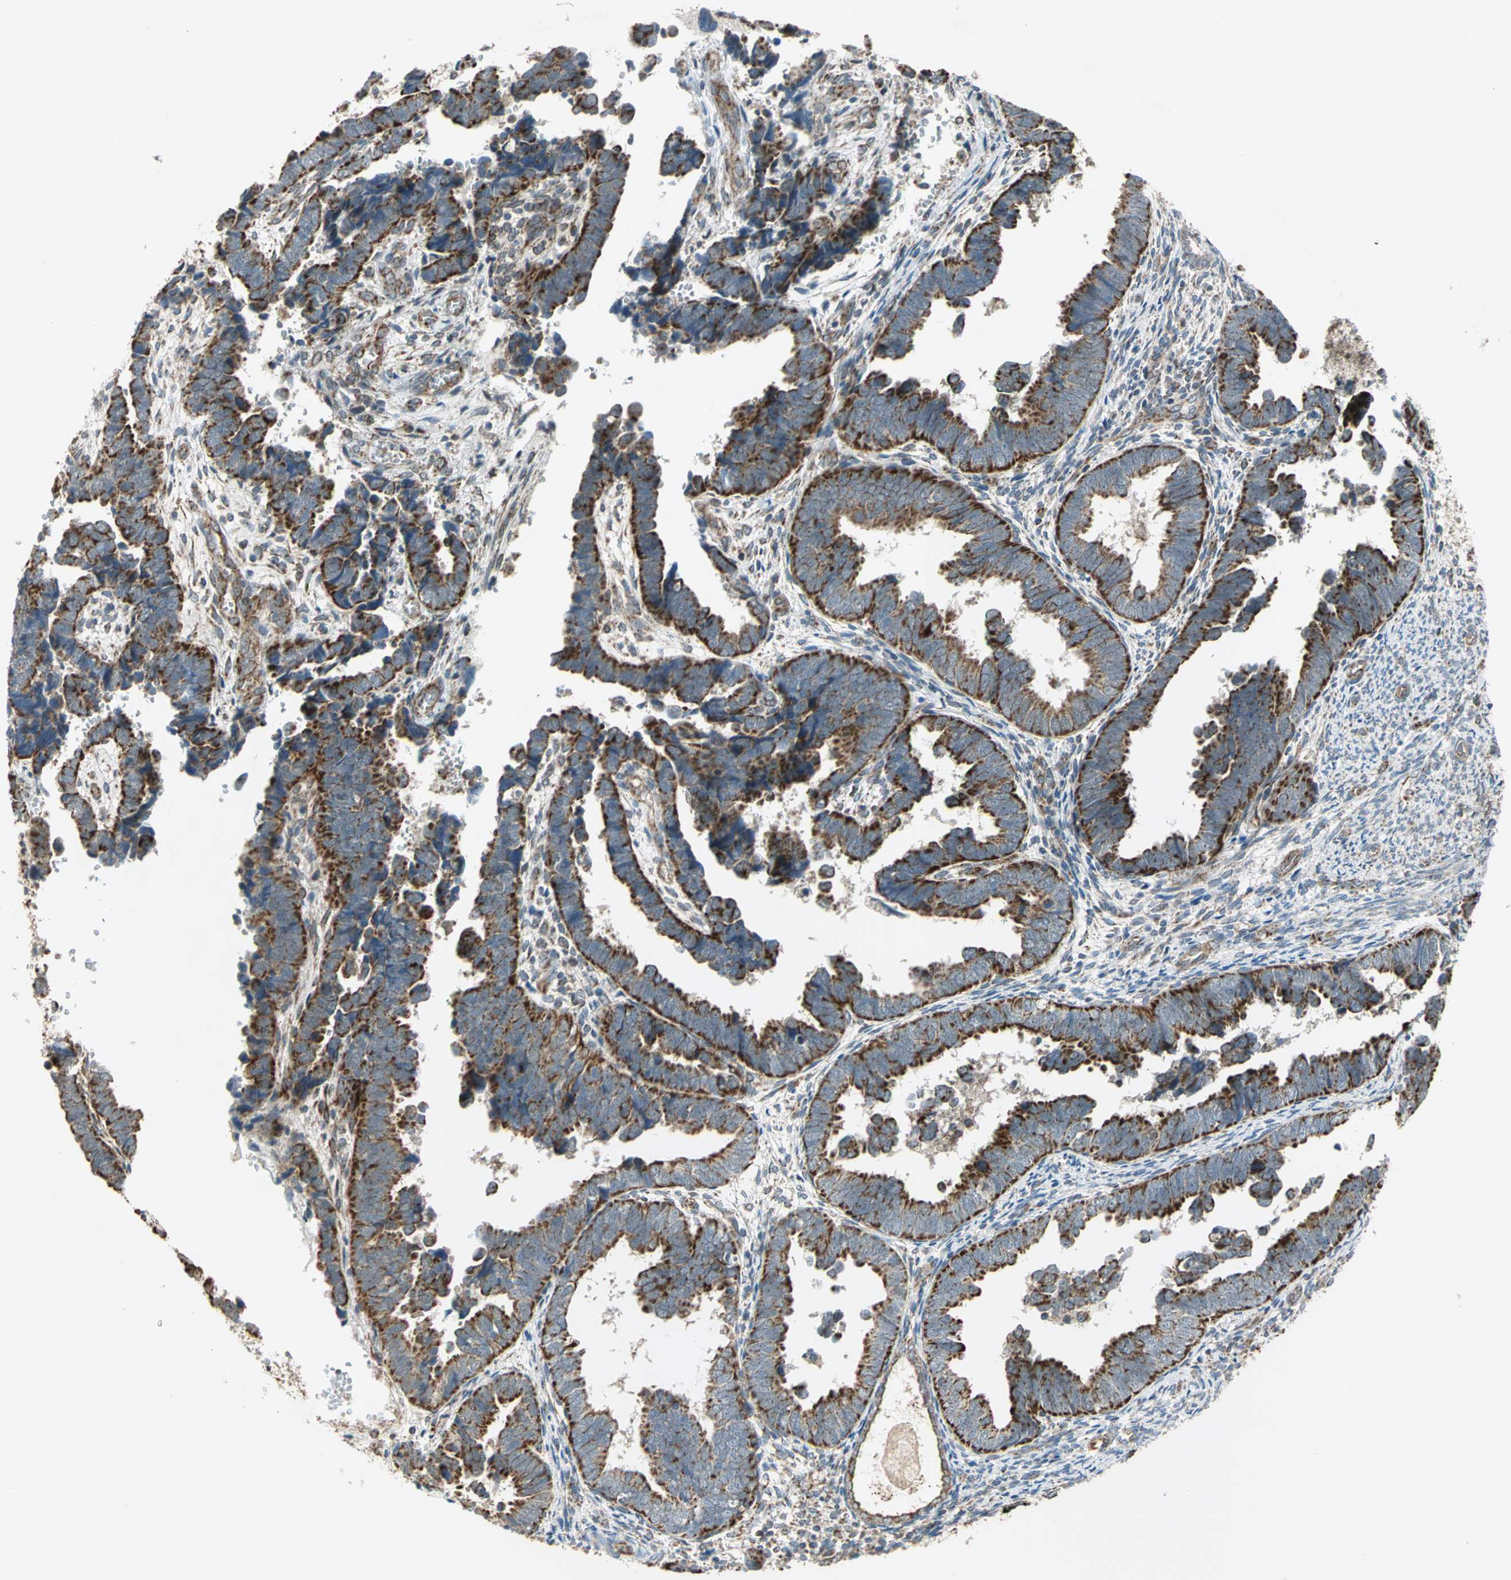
{"staining": {"intensity": "strong", "quantity": ">75%", "location": "cytoplasmic/membranous"}, "tissue": "endometrial cancer", "cell_type": "Tumor cells", "image_type": "cancer", "snomed": [{"axis": "morphology", "description": "Adenocarcinoma, NOS"}, {"axis": "topography", "description": "Endometrium"}], "caption": "Tumor cells display high levels of strong cytoplasmic/membranous positivity in about >75% of cells in endometrial cancer (adenocarcinoma).", "gene": "MRPS22", "patient": {"sex": "female", "age": 75}}